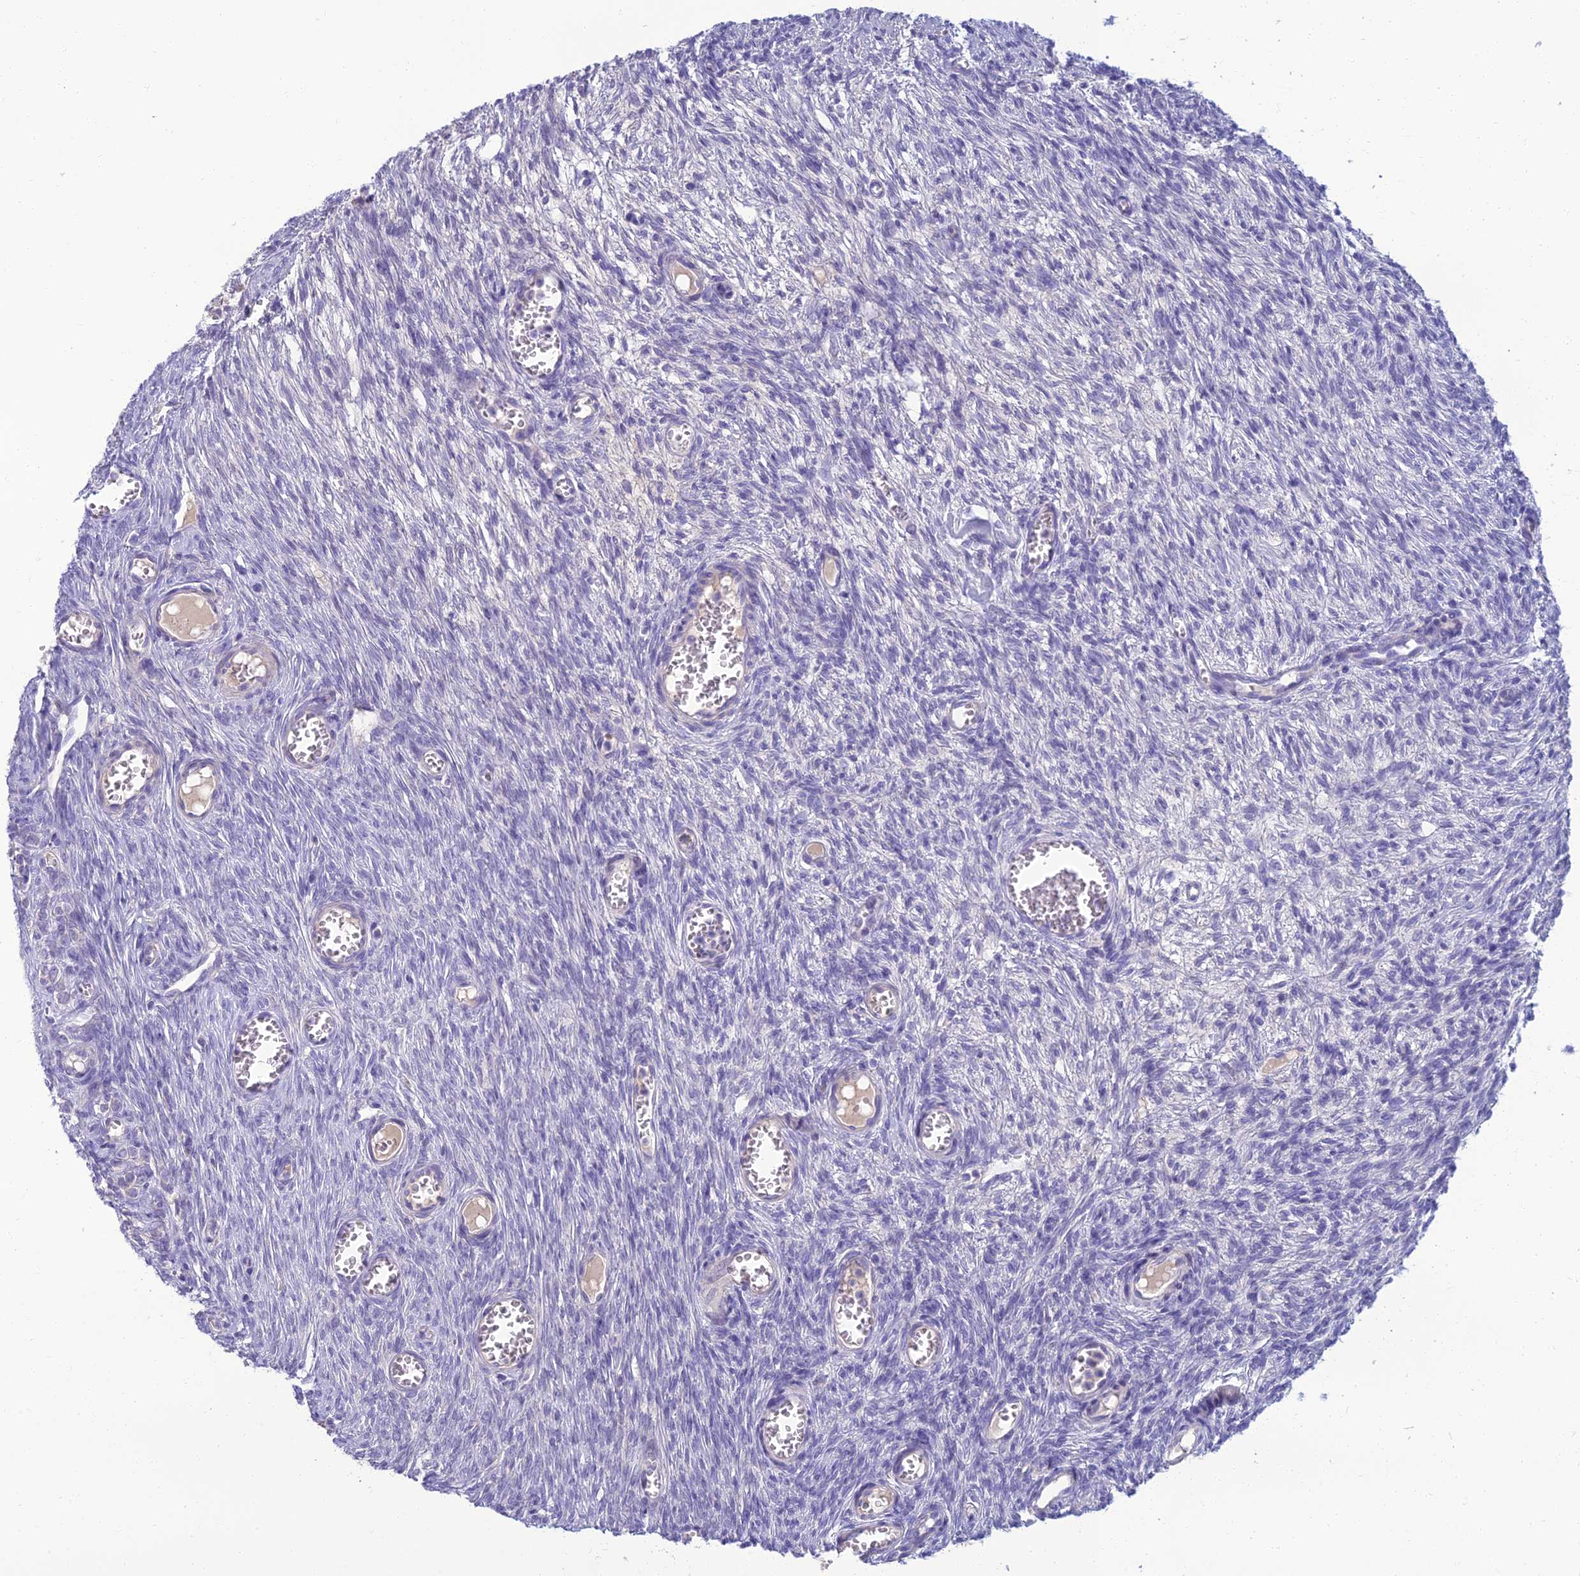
{"staining": {"intensity": "negative", "quantity": "none", "location": "none"}, "tissue": "ovary", "cell_type": "Follicle cells", "image_type": "normal", "snomed": [{"axis": "morphology", "description": "Normal tissue, NOS"}, {"axis": "topography", "description": "Ovary"}], "caption": "DAB (3,3'-diaminobenzidine) immunohistochemical staining of unremarkable human ovary demonstrates no significant positivity in follicle cells.", "gene": "SPTLC3", "patient": {"sex": "female", "age": 44}}